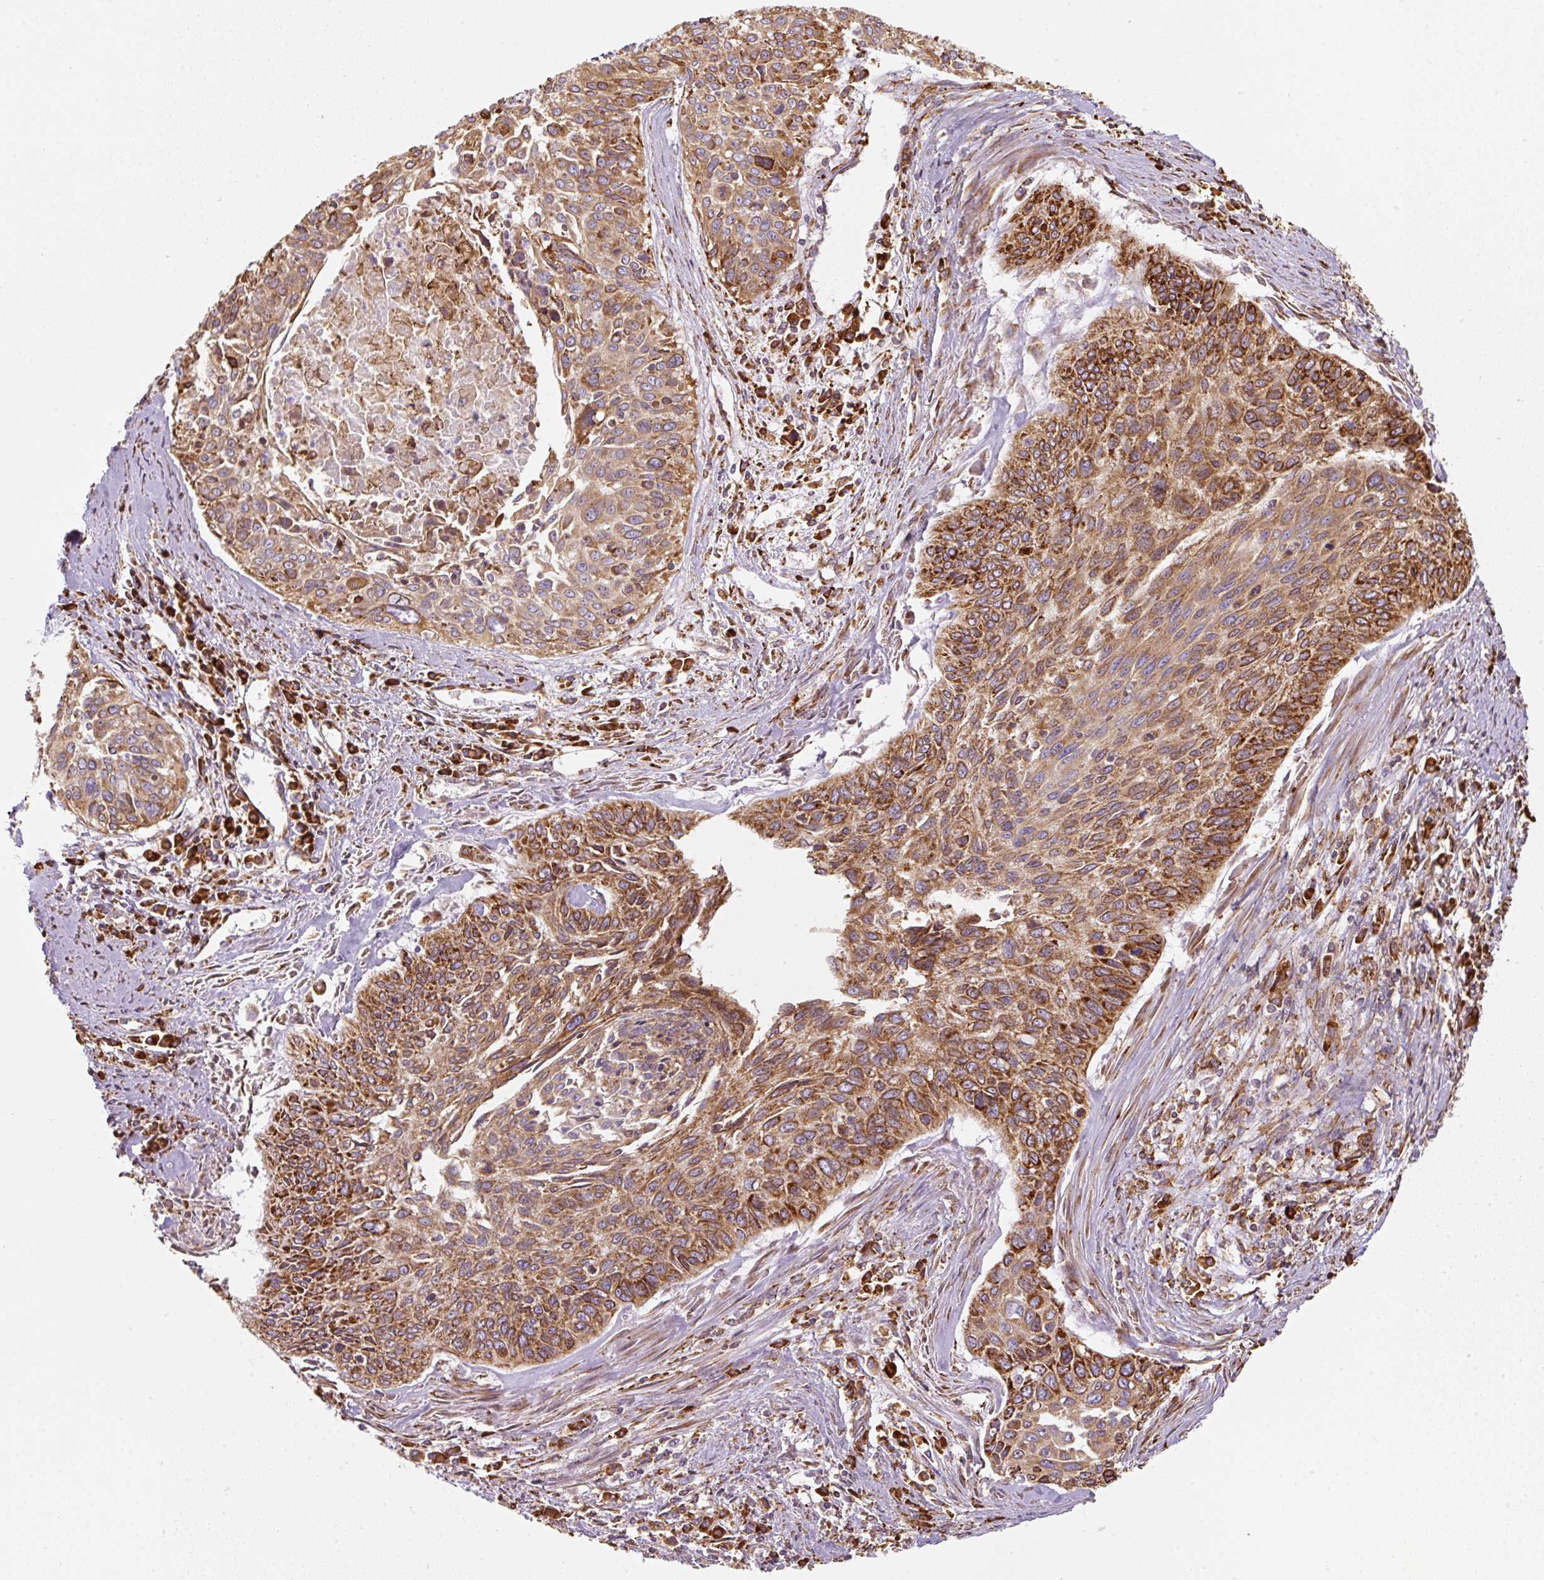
{"staining": {"intensity": "strong", "quantity": ">75%", "location": "cytoplasmic/membranous"}, "tissue": "cervical cancer", "cell_type": "Tumor cells", "image_type": "cancer", "snomed": [{"axis": "morphology", "description": "Squamous cell carcinoma, NOS"}, {"axis": "topography", "description": "Cervix"}], "caption": "IHC staining of cervical cancer (squamous cell carcinoma), which shows high levels of strong cytoplasmic/membranous expression in about >75% of tumor cells indicating strong cytoplasmic/membranous protein positivity. The staining was performed using DAB (brown) for protein detection and nuclei were counterstained in hematoxylin (blue).", "gene": "PRKCSH", "patient": {"sex": "female", "age": 55}}